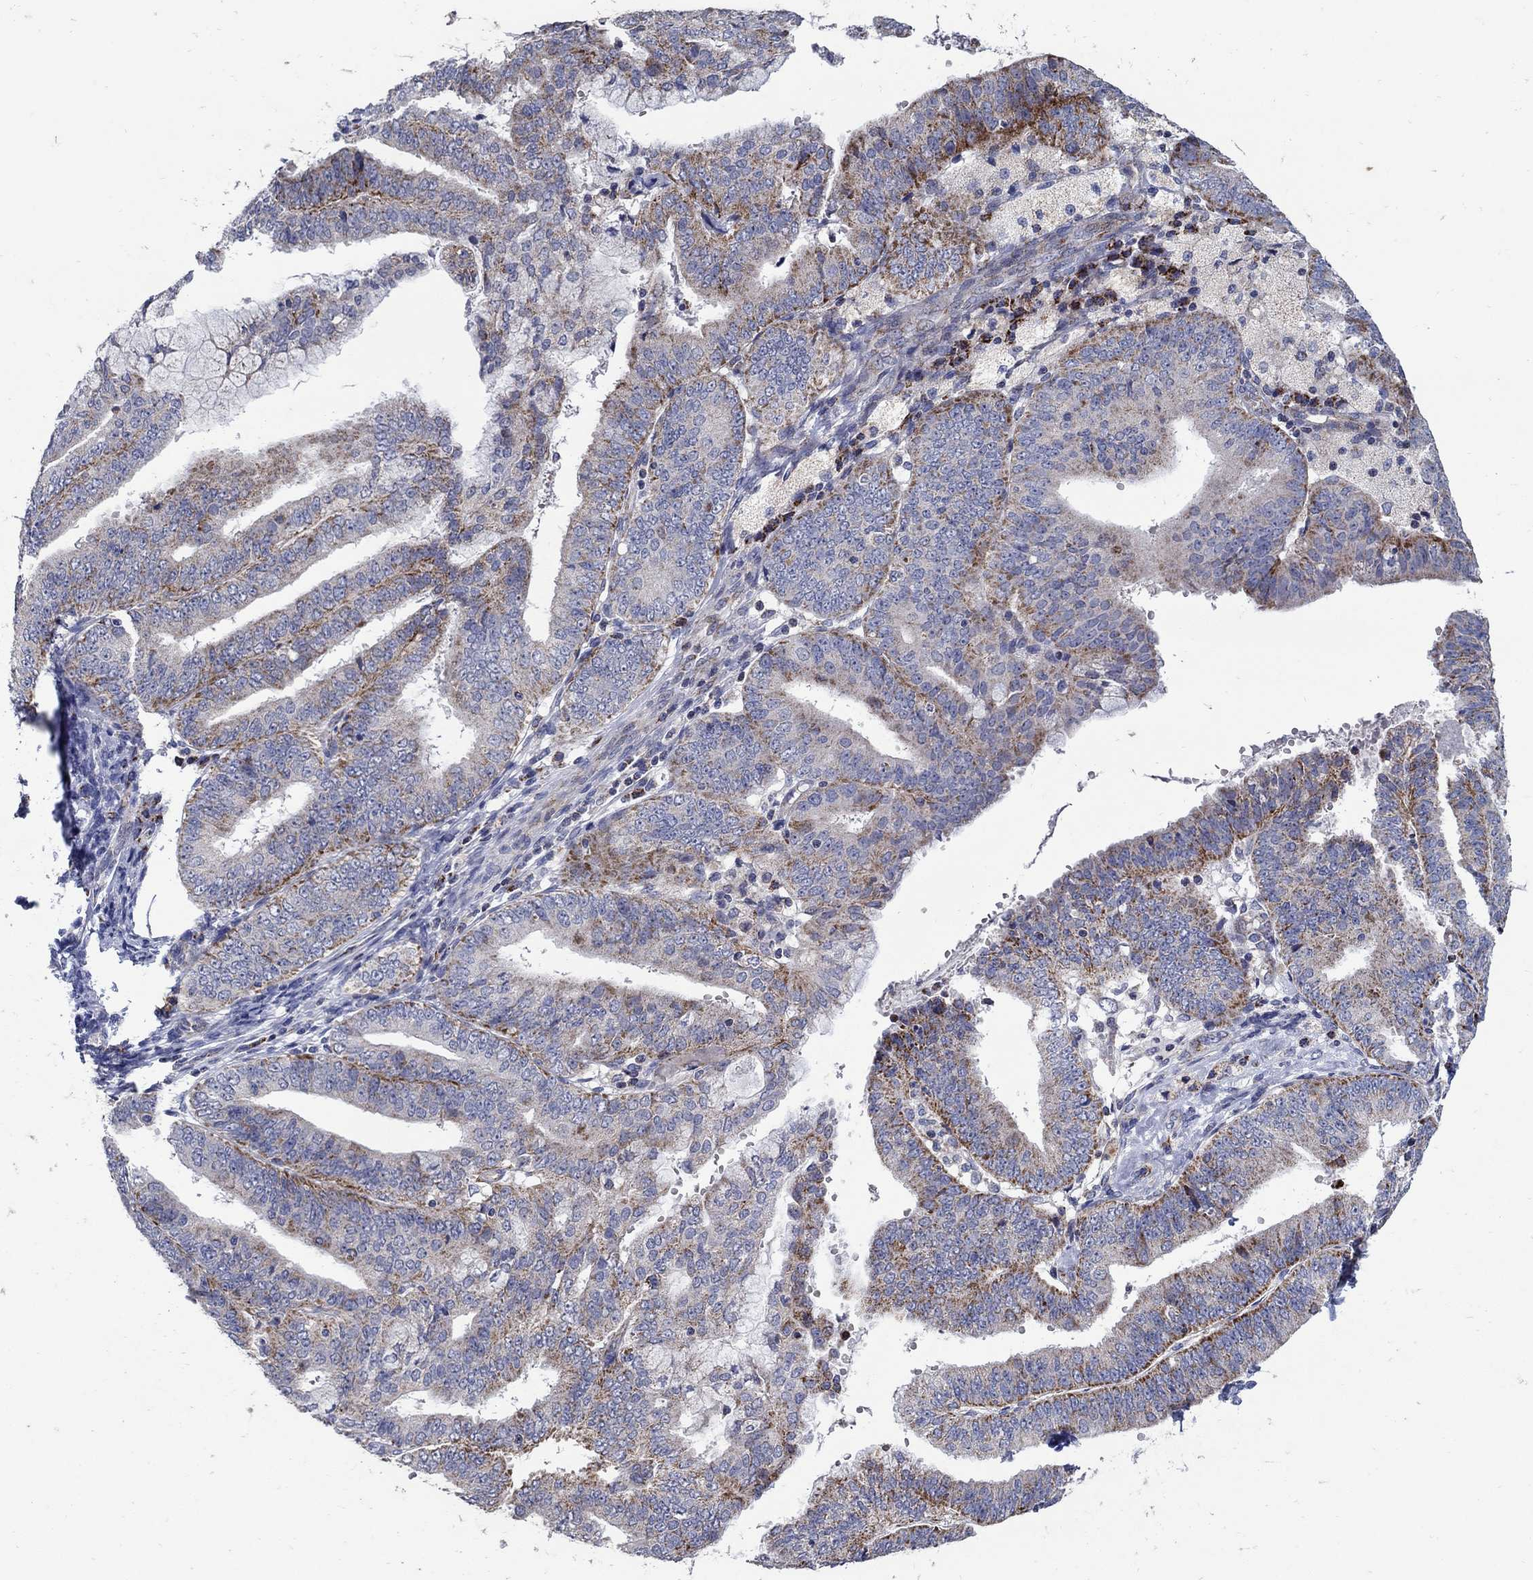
{"staining": {"intensity": "moderate", "quantity": "<25%", "location": "cytoplasmic/membranous"}, "tissue": "endometrial cancer", "cell_type": "Tumor cells", "image_type": "cancer", "snomed": [{"axis": "morphology", "description": "Adenocarcinoma, NOS"}, {"axis": "topography", "description": "Endometrium"}], "caption": "Human endometrial adenocarcinoma stained with a brown dye demonstrates moderate cytoplasmic/membranous positive expression in about <25% of tumor cells.", "gene": "HMX2", "patient": {"sex": "female", "age": 63}}